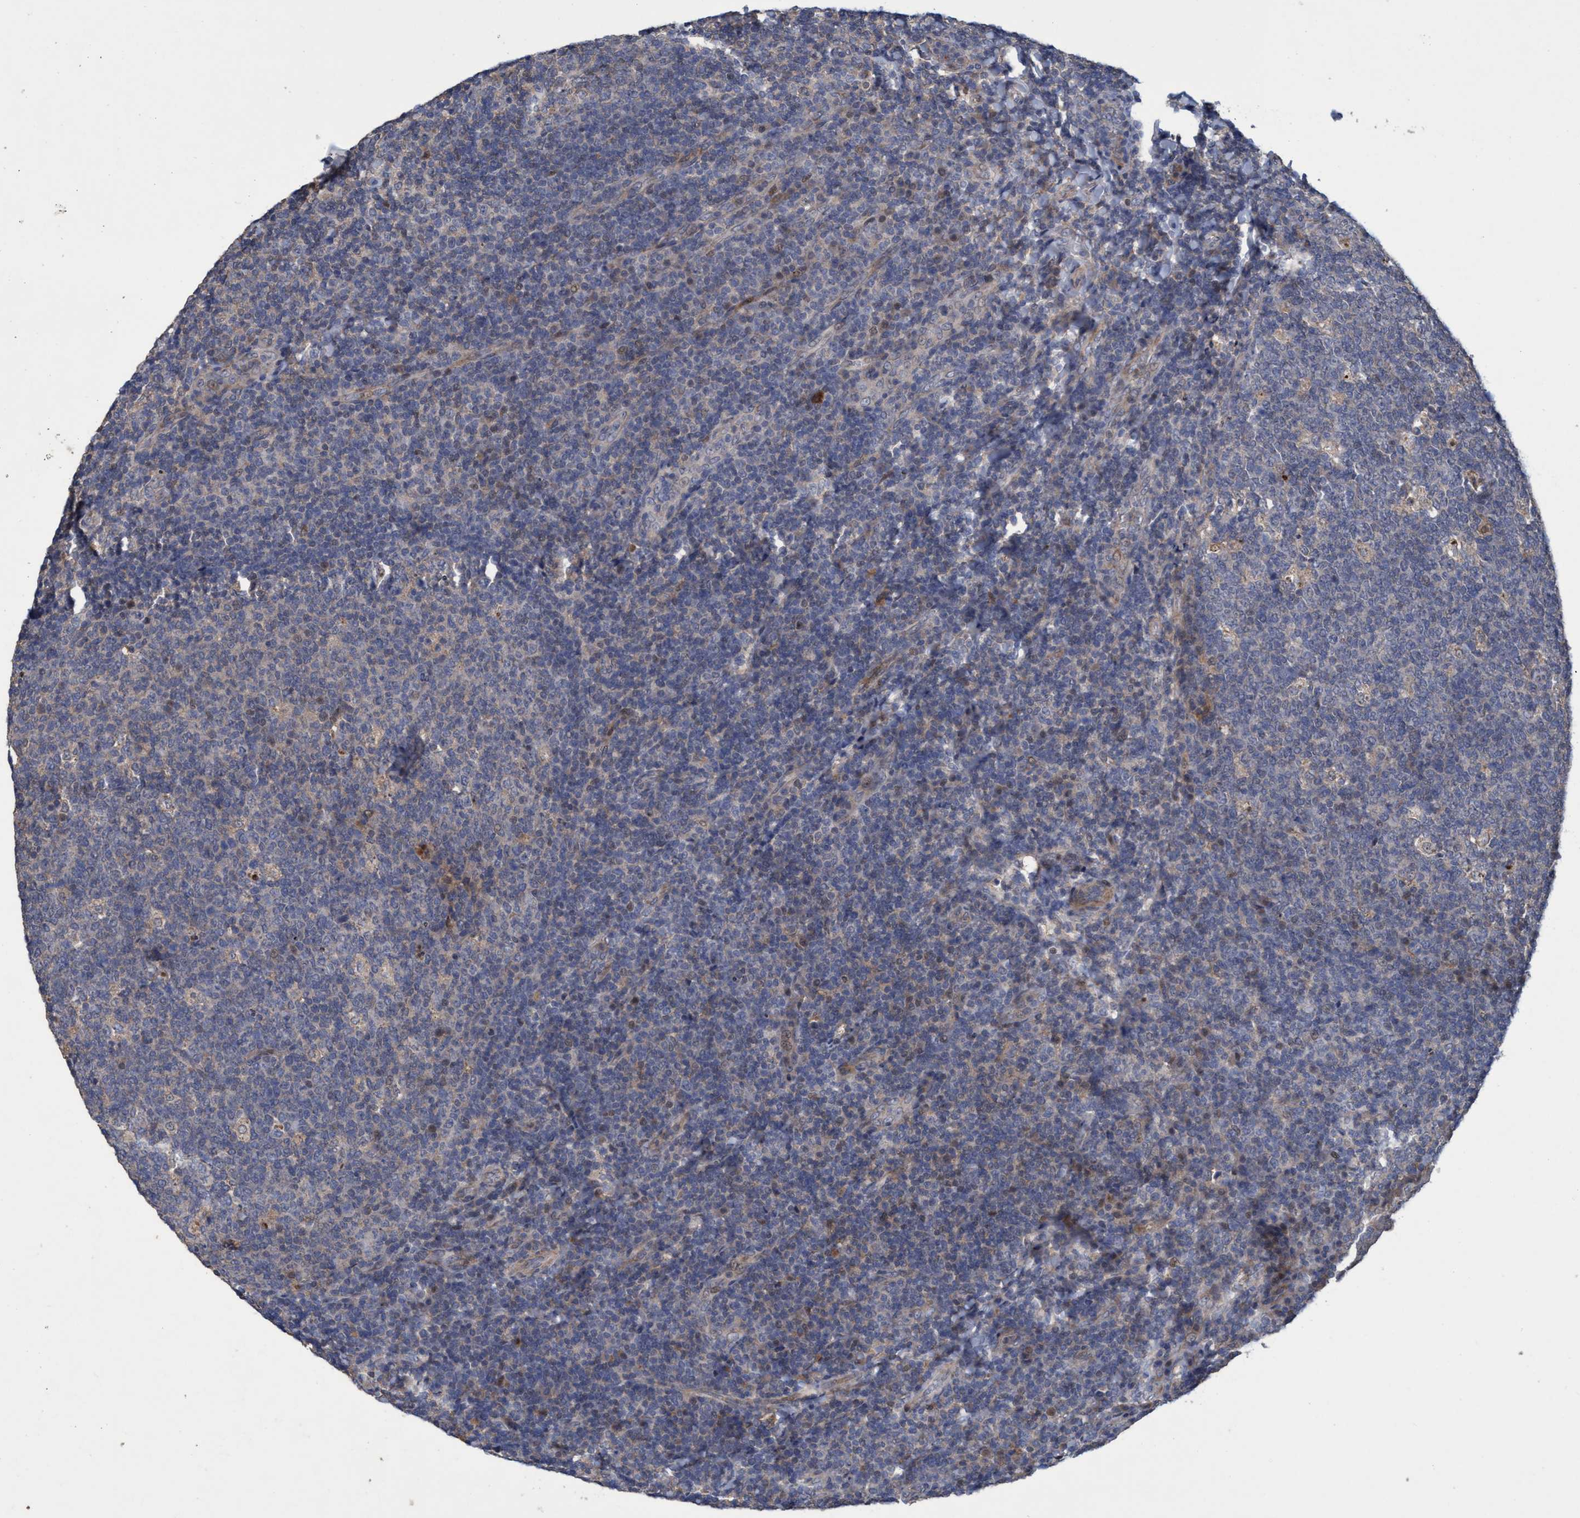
{"staining": {"intensity": "negative", "quantity": "none", "location": "none"}, "tissue": "tonsil", "cell_type": "Germinal center cells", "image_type": "normal", "snomed": [{"axis": "morphology", "description": "Normal tissue, NOS"}, {"axis": "topography", "description": "Tonsil"}], "caption": "DAB (3,3'-diaminobenzidine) immunohistochemical staining of unremarkable human tonsil demonstrates no significant staining in germinal center cells. (DAB IHC visualized using brightfield microscopy, high magnification).", "gene": "ZNF677", "patient": {"sex": "male", "age": 17}}